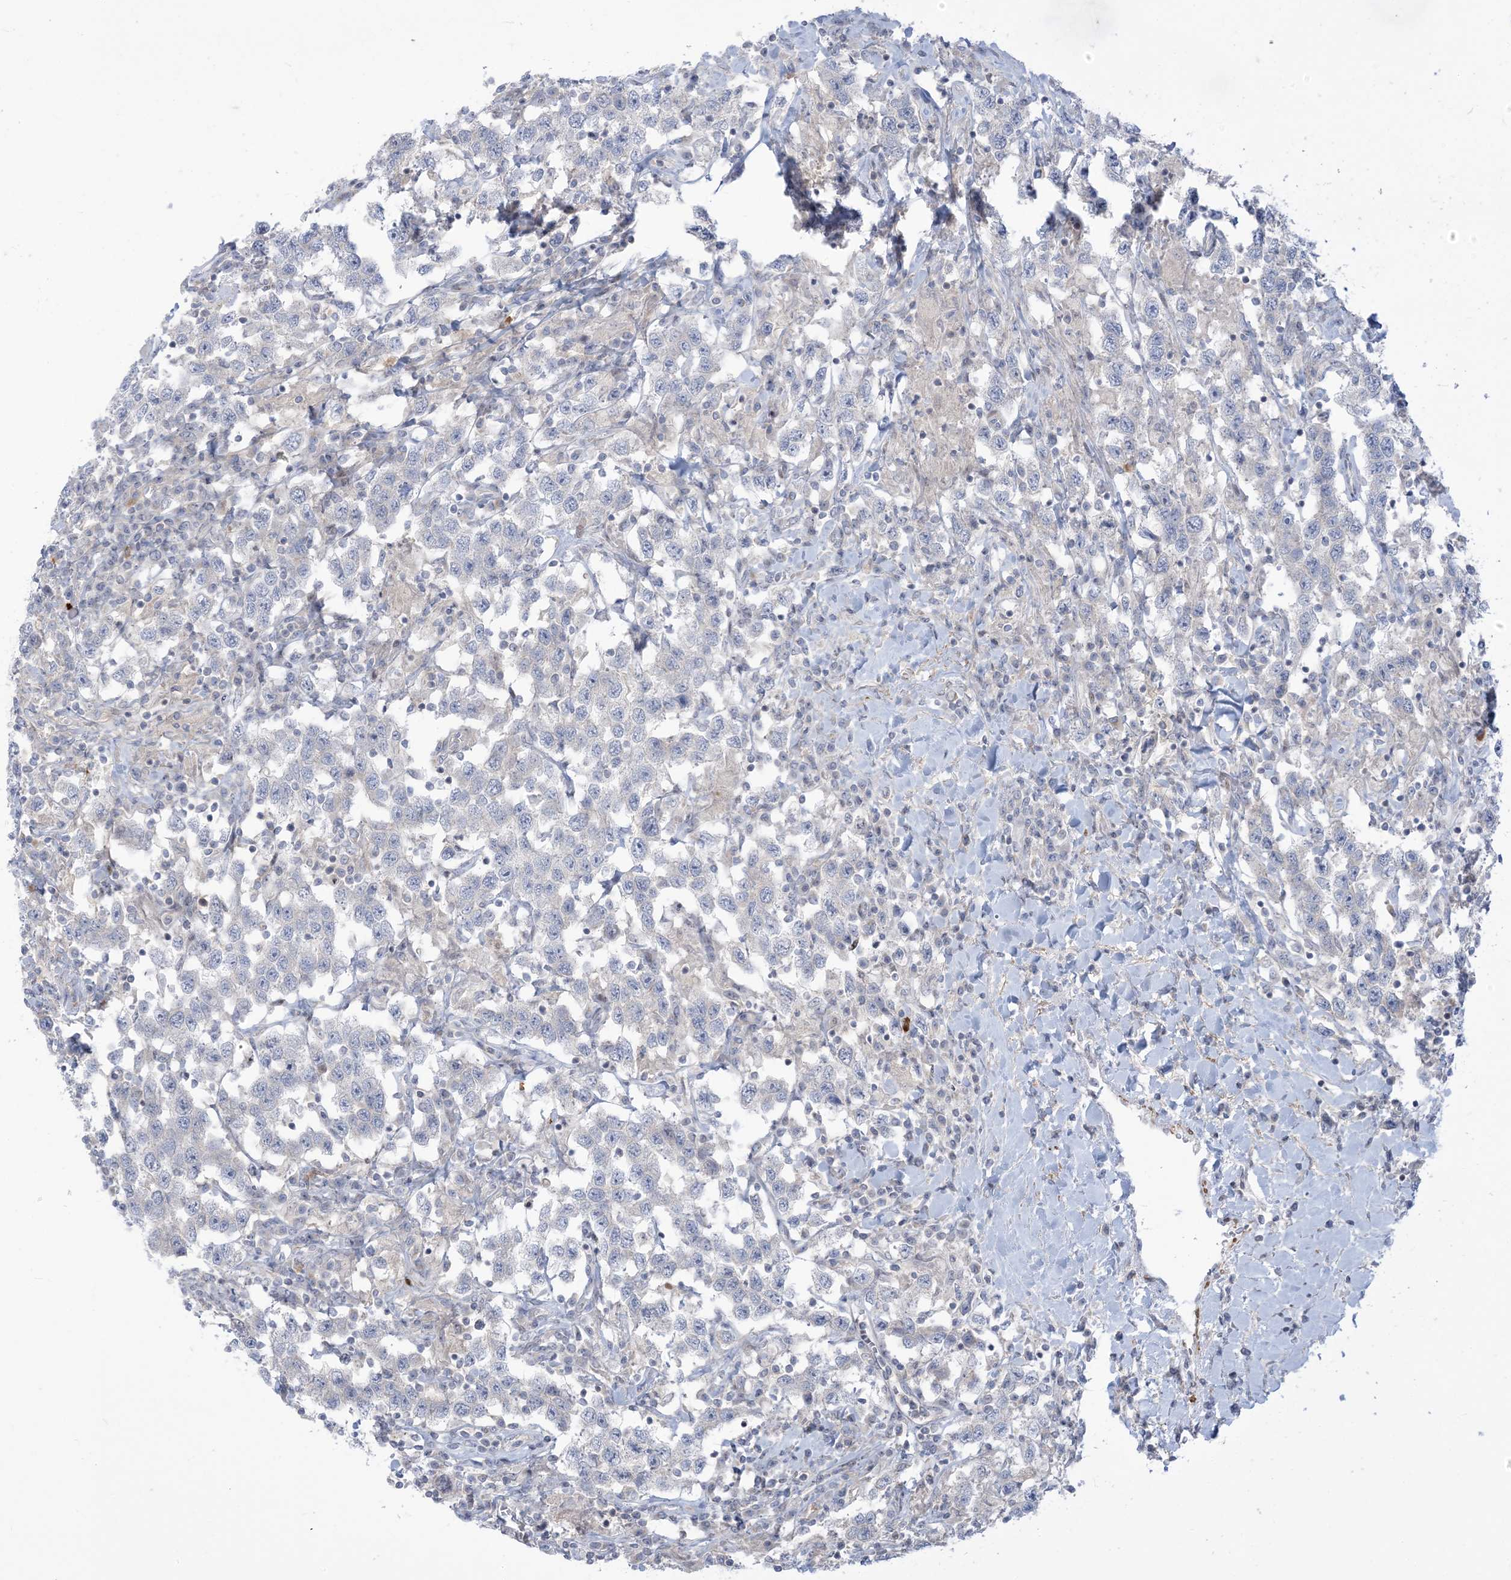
{"staining": {"intensity": "negative", "quantity": "none", "location": "none"}, "tissue": "testis cancer", "cell_type": "Tumor cells", "image_type": "cancer", "snomed": [{"axis": "morphology", "description": "Seminoma, NOS"}, {"axis": "topography", "description": "Testis"}], "caption": "Immunohistochemical staining of human testis seminoma shows no significant expression in tumor cells.", "gene": "AFTPH", "patient": {"sex": "male", "age": 41}}